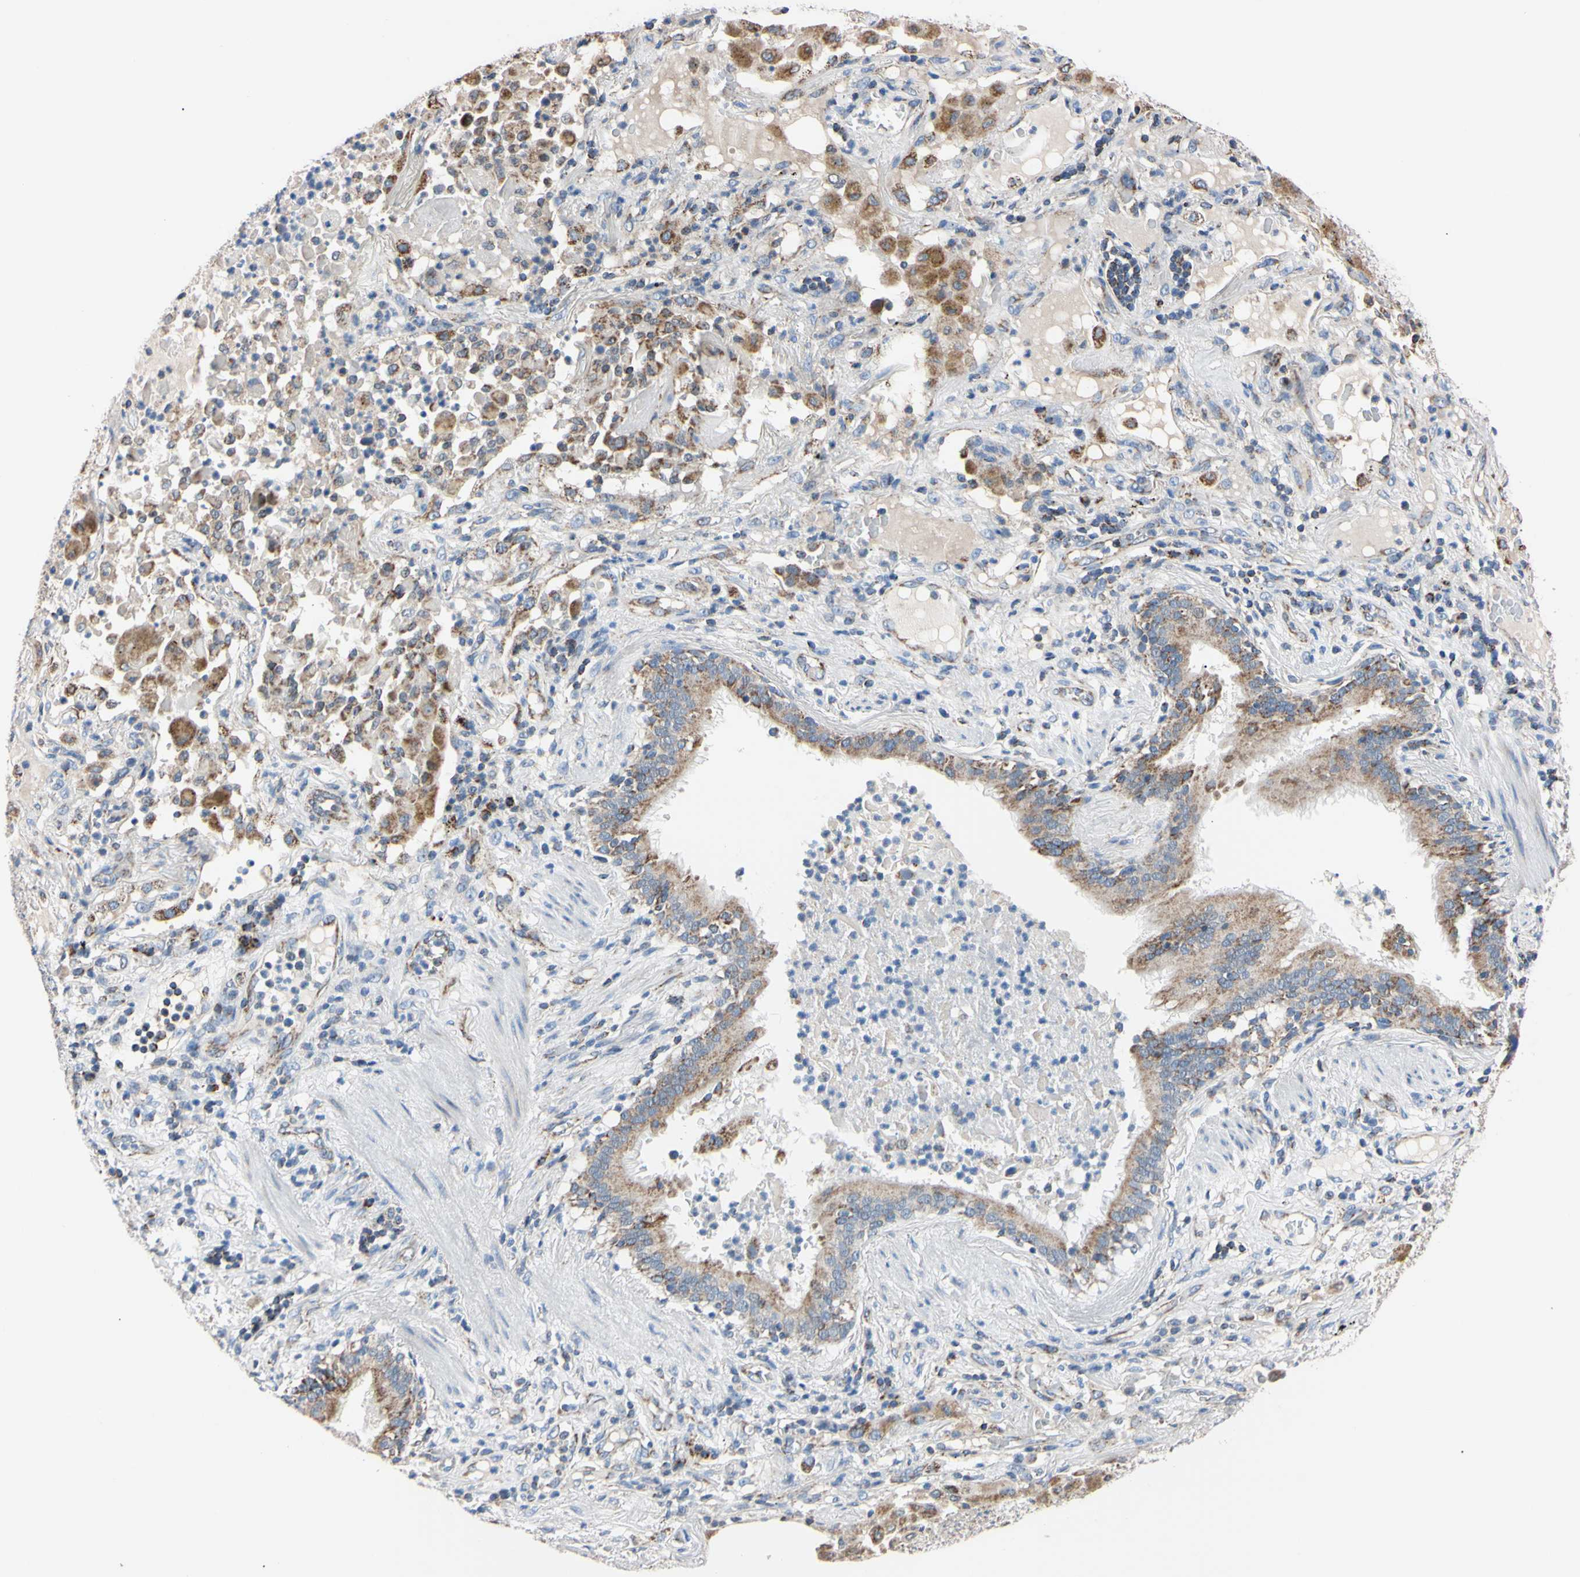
{"staining": {"intensity": "moderate", "quantity": ">75%", "location": "cytoplasmic/membranous"}, "tissue": "lung cancer", "cell_type": "Tumor cells", "image_type": "cancer", "snomed": [{"axis": "morphology", "description": "Squamous cell carcinoma, NOS"}, {"axis": "topography", "description": "Lung"}], "caption": "Squamous cell carcinoma (lung) stained with a brown dye shows moderate cytoplasmic/membranous positive expression in approximately >75% of tumor cells.", "gene": "CLPP", "patient": {"sex": "male", "age": 57}}